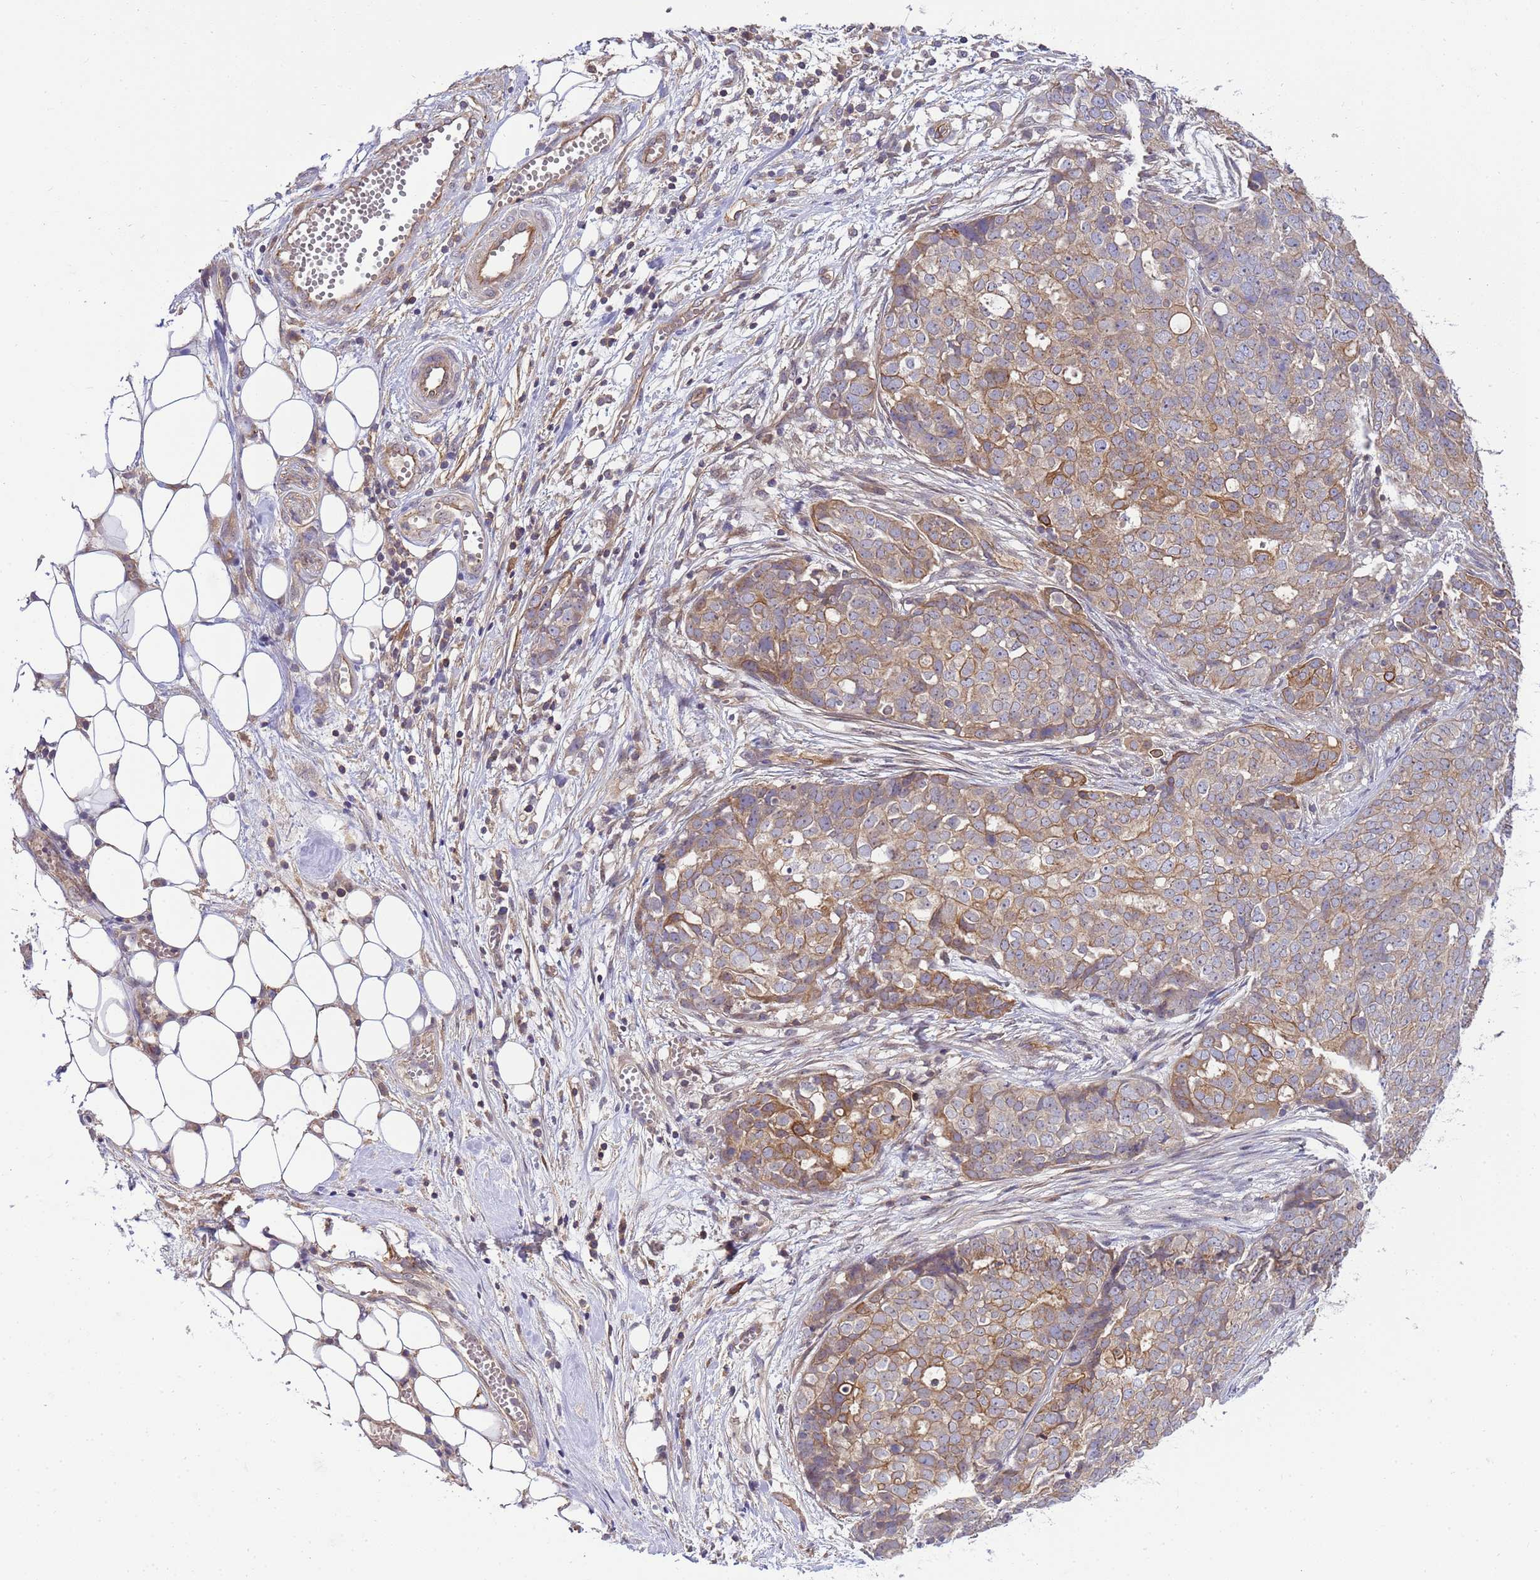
{"staining": {"intensity": "moderate", "quantity": ">75%", "location": "cytoplasmic/membranous"}, "tissue": "ovarian cancer", "cell_type": "Tumor cells", "image_type": "cancer", "snomed": [{"axis": "morphology", "description": "Cystadenocarcinoma, serous, NOS"}, {"axis": "topography", "description": "Soft tissue"}, {"axis": "topography", "description": "Ovary"}], "caption": "IHC of ovarian cancer (serous cystadenocarcinoma) demonstrates medium levels of moderate cytoplasmic/membranous expression in approximately >75% of tumor cells.", "gene": "SMCO3", "patient": {"sex": "female", "age": 57}}